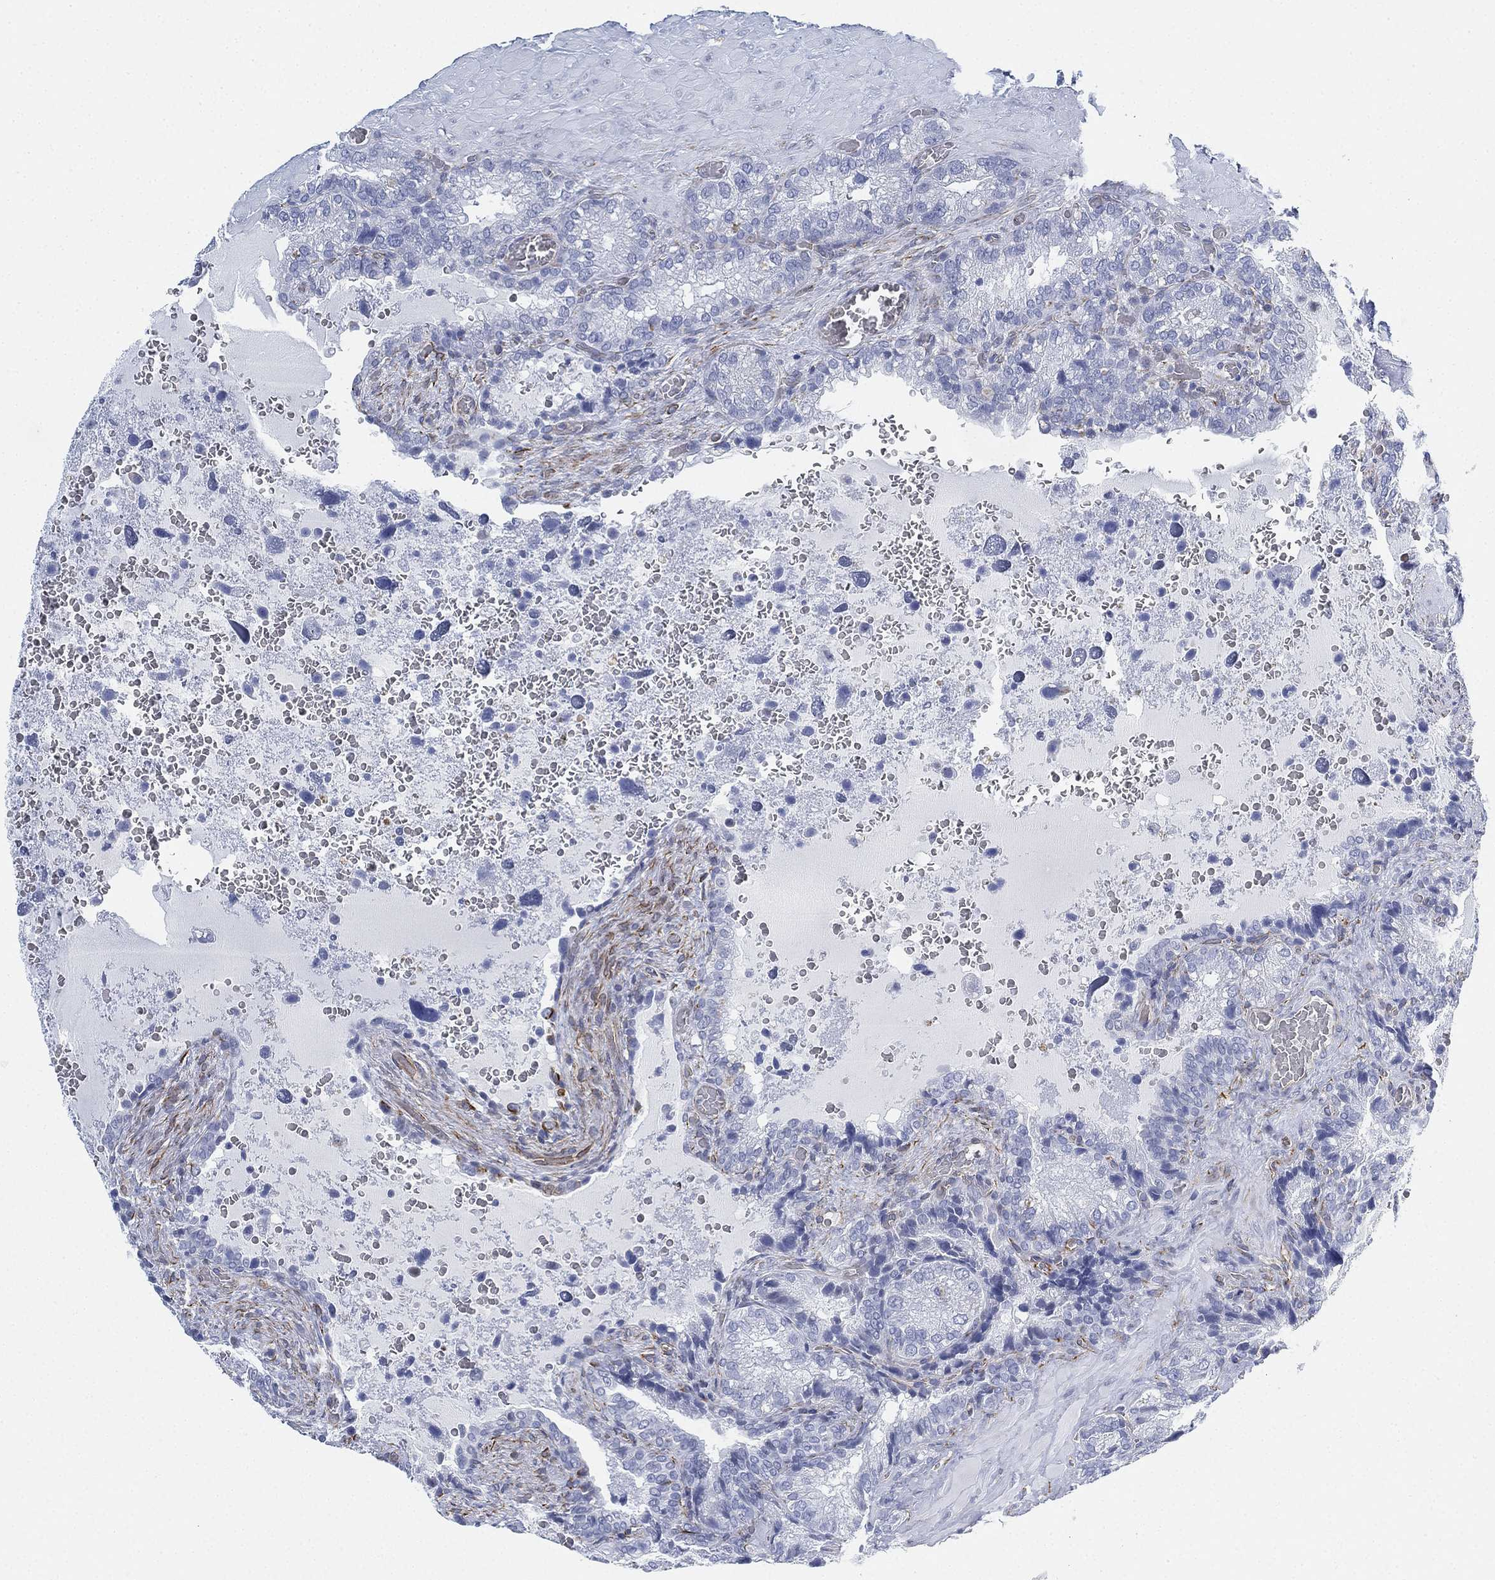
{"staining": {"intensity": "negative", "quantity": "none", "location": "none"}, "tissue": "prostate cancer", "cell_type": "Tumor cells", "image_type": "cancer", "snomed": [{"axis": "morphology", "description": "Adenocarcinoma, NOS"}, {"axis": "topography", "description": "Prostate and seminal vesicle, NOS"}], "caption": "A histopathology image of human prostate cancer is negative for staining in tumor cells.", "gene": "PSKH2", "patient": {"sex": "male", "age": 62}}